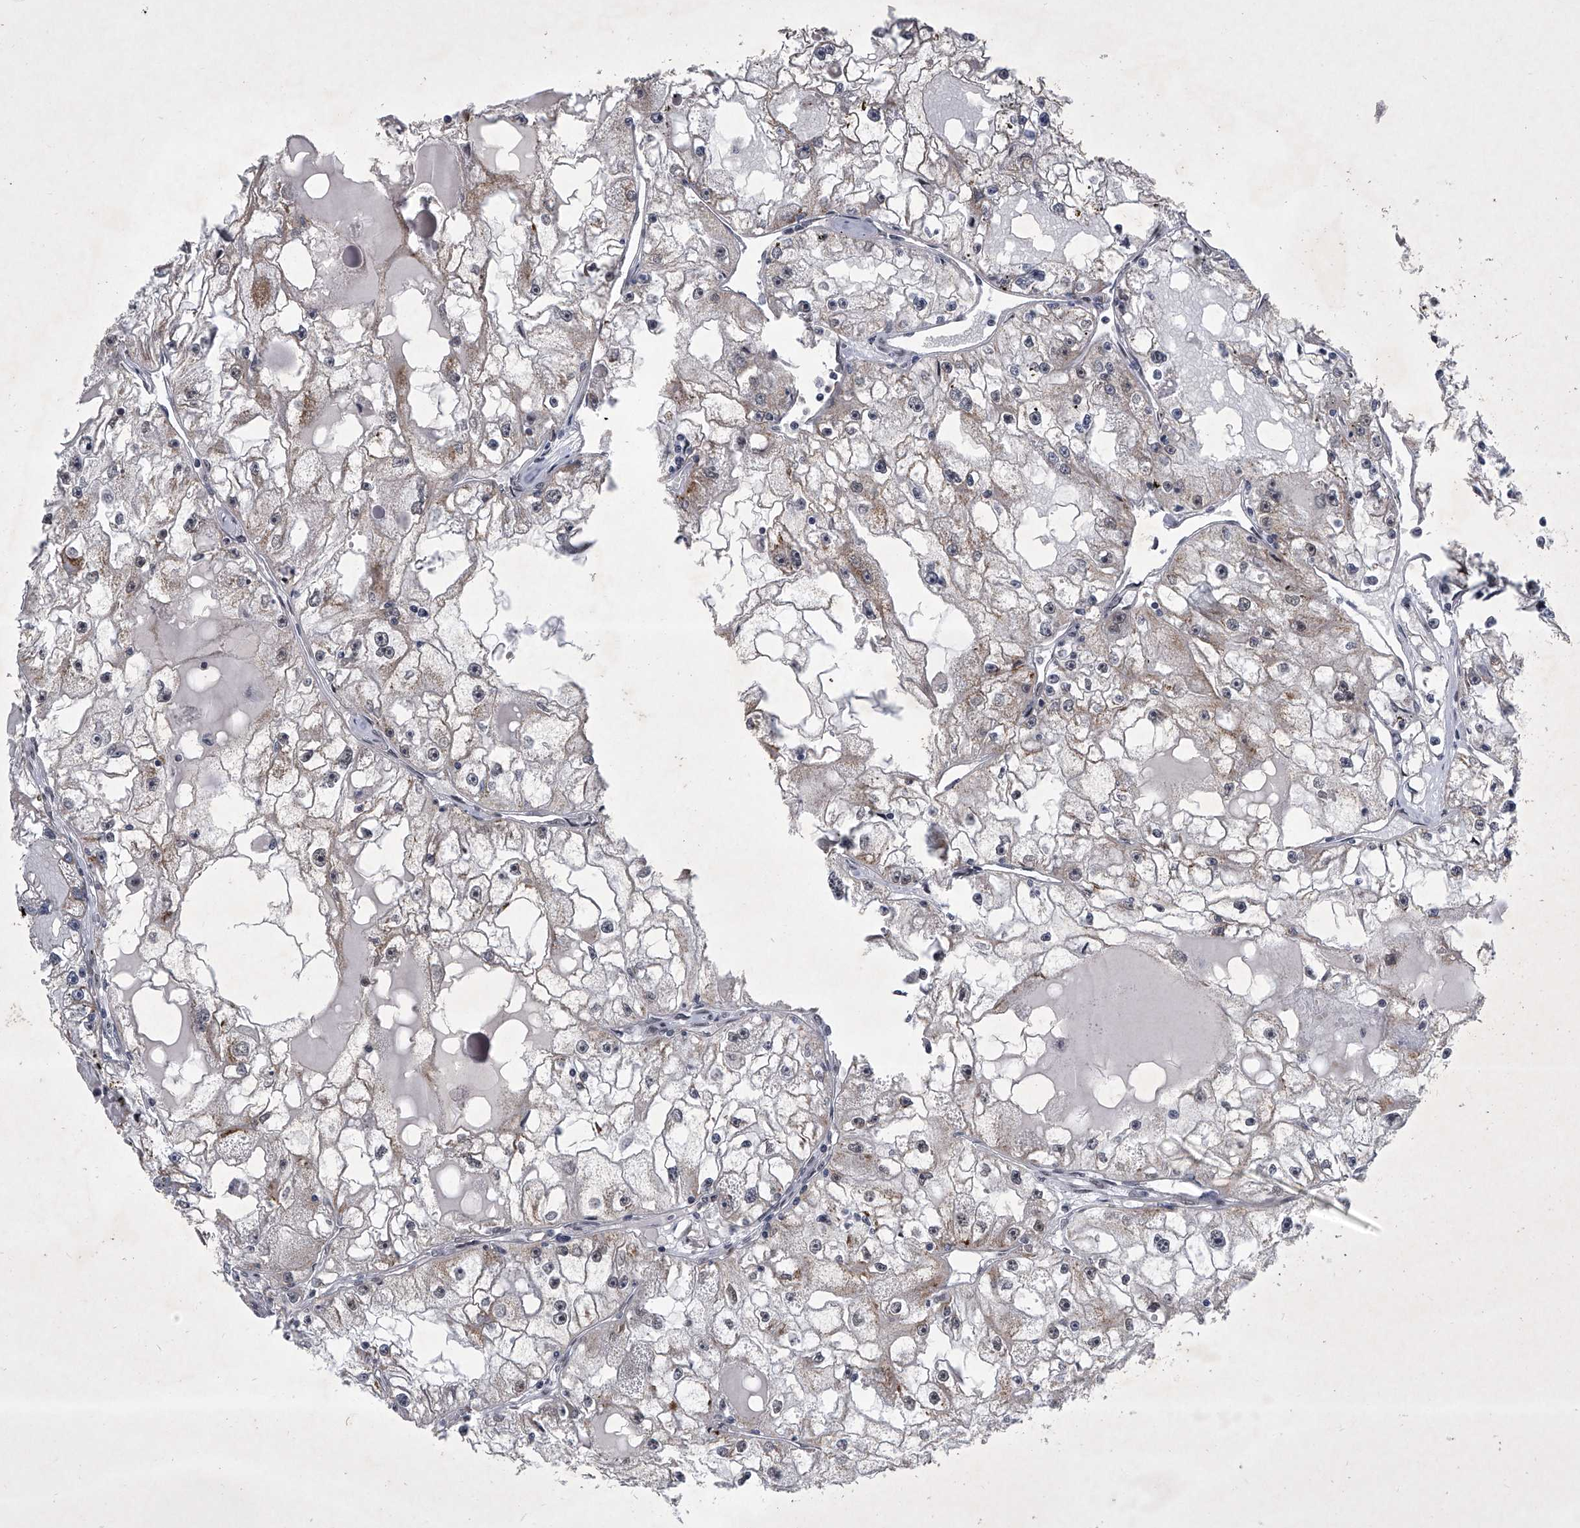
{"staining": {"intensity": "moderate", "quantity": "<25%", "location": "cytoplasmic/membranous"}, "tissue": "renal cancer", "cell_type": "Tumor cells", "image_type": "cancer", "snomed": [{"axis": "morphology", "description": "Adenocarcinoma, NOS"}, {"axis": "topography", "description": "Kidney"}], "caption": "Moderate cytoplasmic/membranous staining for a protein is seen in about <25% of tumor cells of renal adenocarcinoma using immunohistochemistry.", "gene": "MLLT1", "patient": {"sex": "male", "age": 56}}